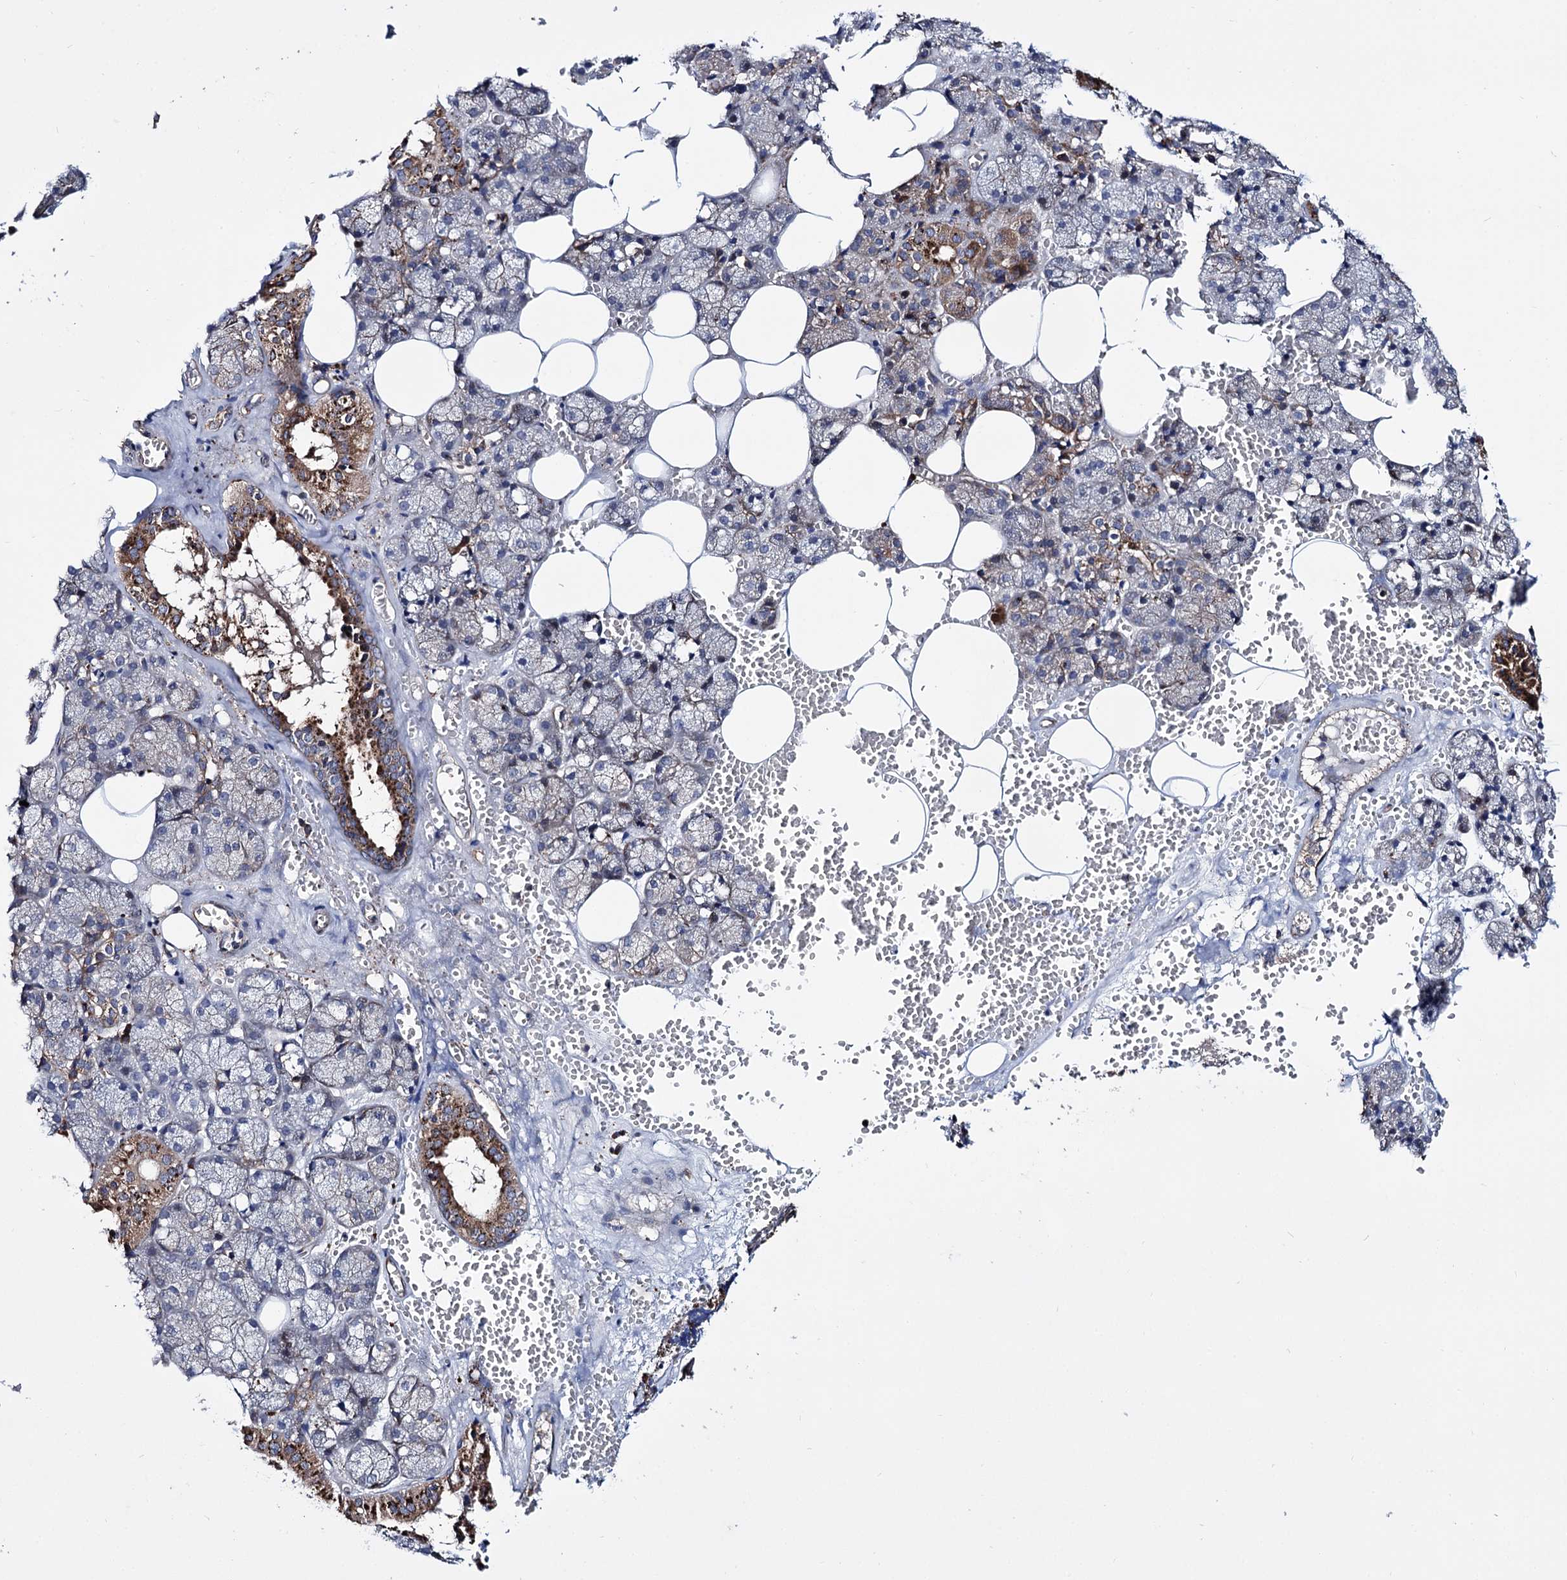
{"staining": {"intensity": "strong", "quantity": "<25%", "location": "cytoplasmic/membranous"}, "tissue": "salivary gland", "cell_type": "Glandular cells", "image_type": "normal", "snomed": [{"axis": "morphology", "description": "Normal tissue, NOS"}, {"axis": "topography", "description": "Salivary gland"}], "caption": "Immunohistochemistry (IHC) micrograph of benign salivary gland: salivary gland stained using IHC reveals medium levels of strong protein expression localized specifically in the cytoplasmic/membranous of glandular cells, appearing as a cytoplasmic/membranous brown color.", "gene": "SCPEP1", "patient": {"sex": "male", "age": 62}}